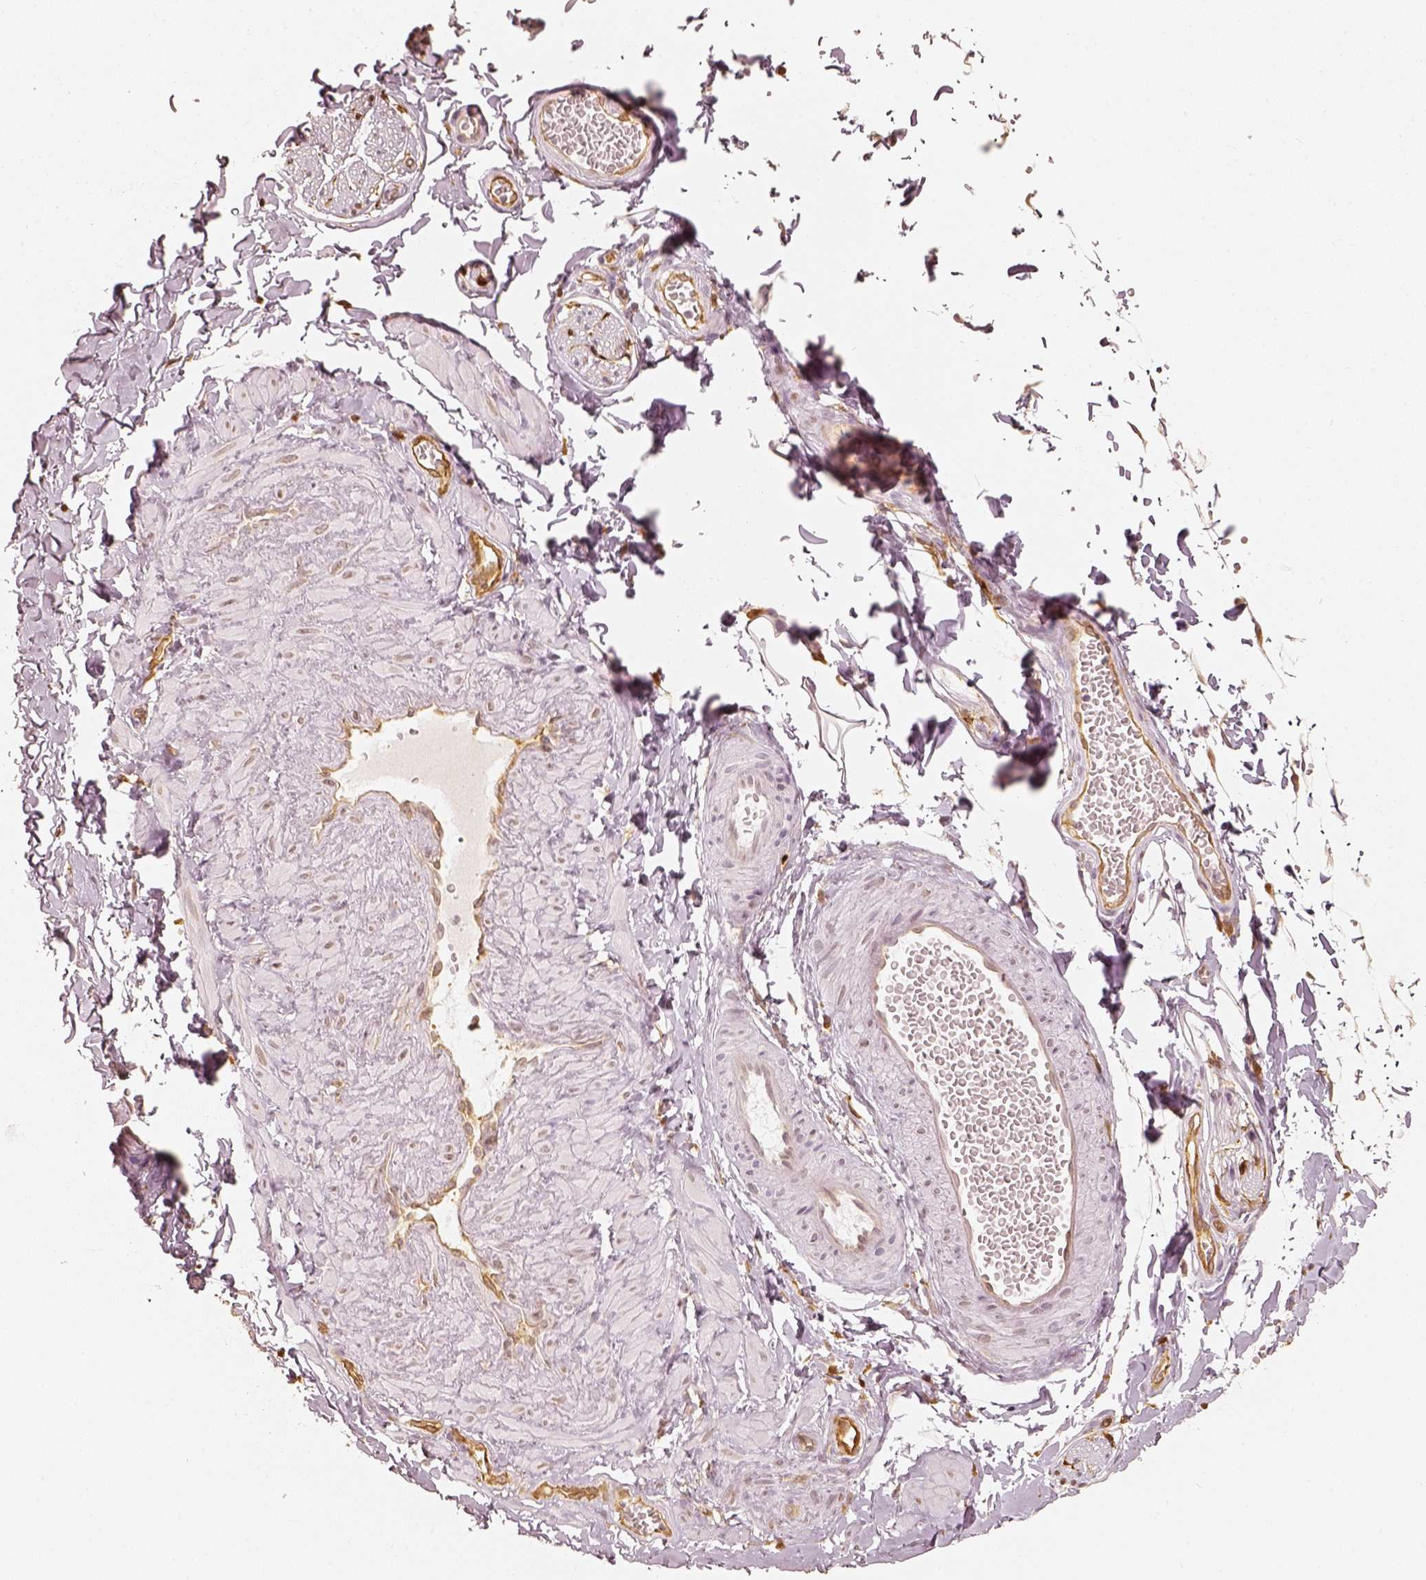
{"staining": {"intensity": "moderate", "quantity": "25%-75%", "location": "cytoplasmic/membranous"}, "tissue": "adipose tissue", "cell_type": "Adipocytes", "image_type": "normal", "snomed": [{"axis": "morphology", "description": "Normal tissue, NOS"}, {"axis": "topography", "description": "Smooth muscle"}, {"axis": "topography", "description": "Peripheral nerve tissue"}], "caption": "High-magnification brightfield microscopy of normal adipose tissue stained with DAB (3,3'-diaminobenzidine) (brown) and counterstained with hematoxylin (blue). adipocytes exhibit moderate cytoplasmic/membranous positivity is identified in approximately25%-75% of cells.", "gene": "FSCN1", "patient": {"sex": "male", "age": 22}}